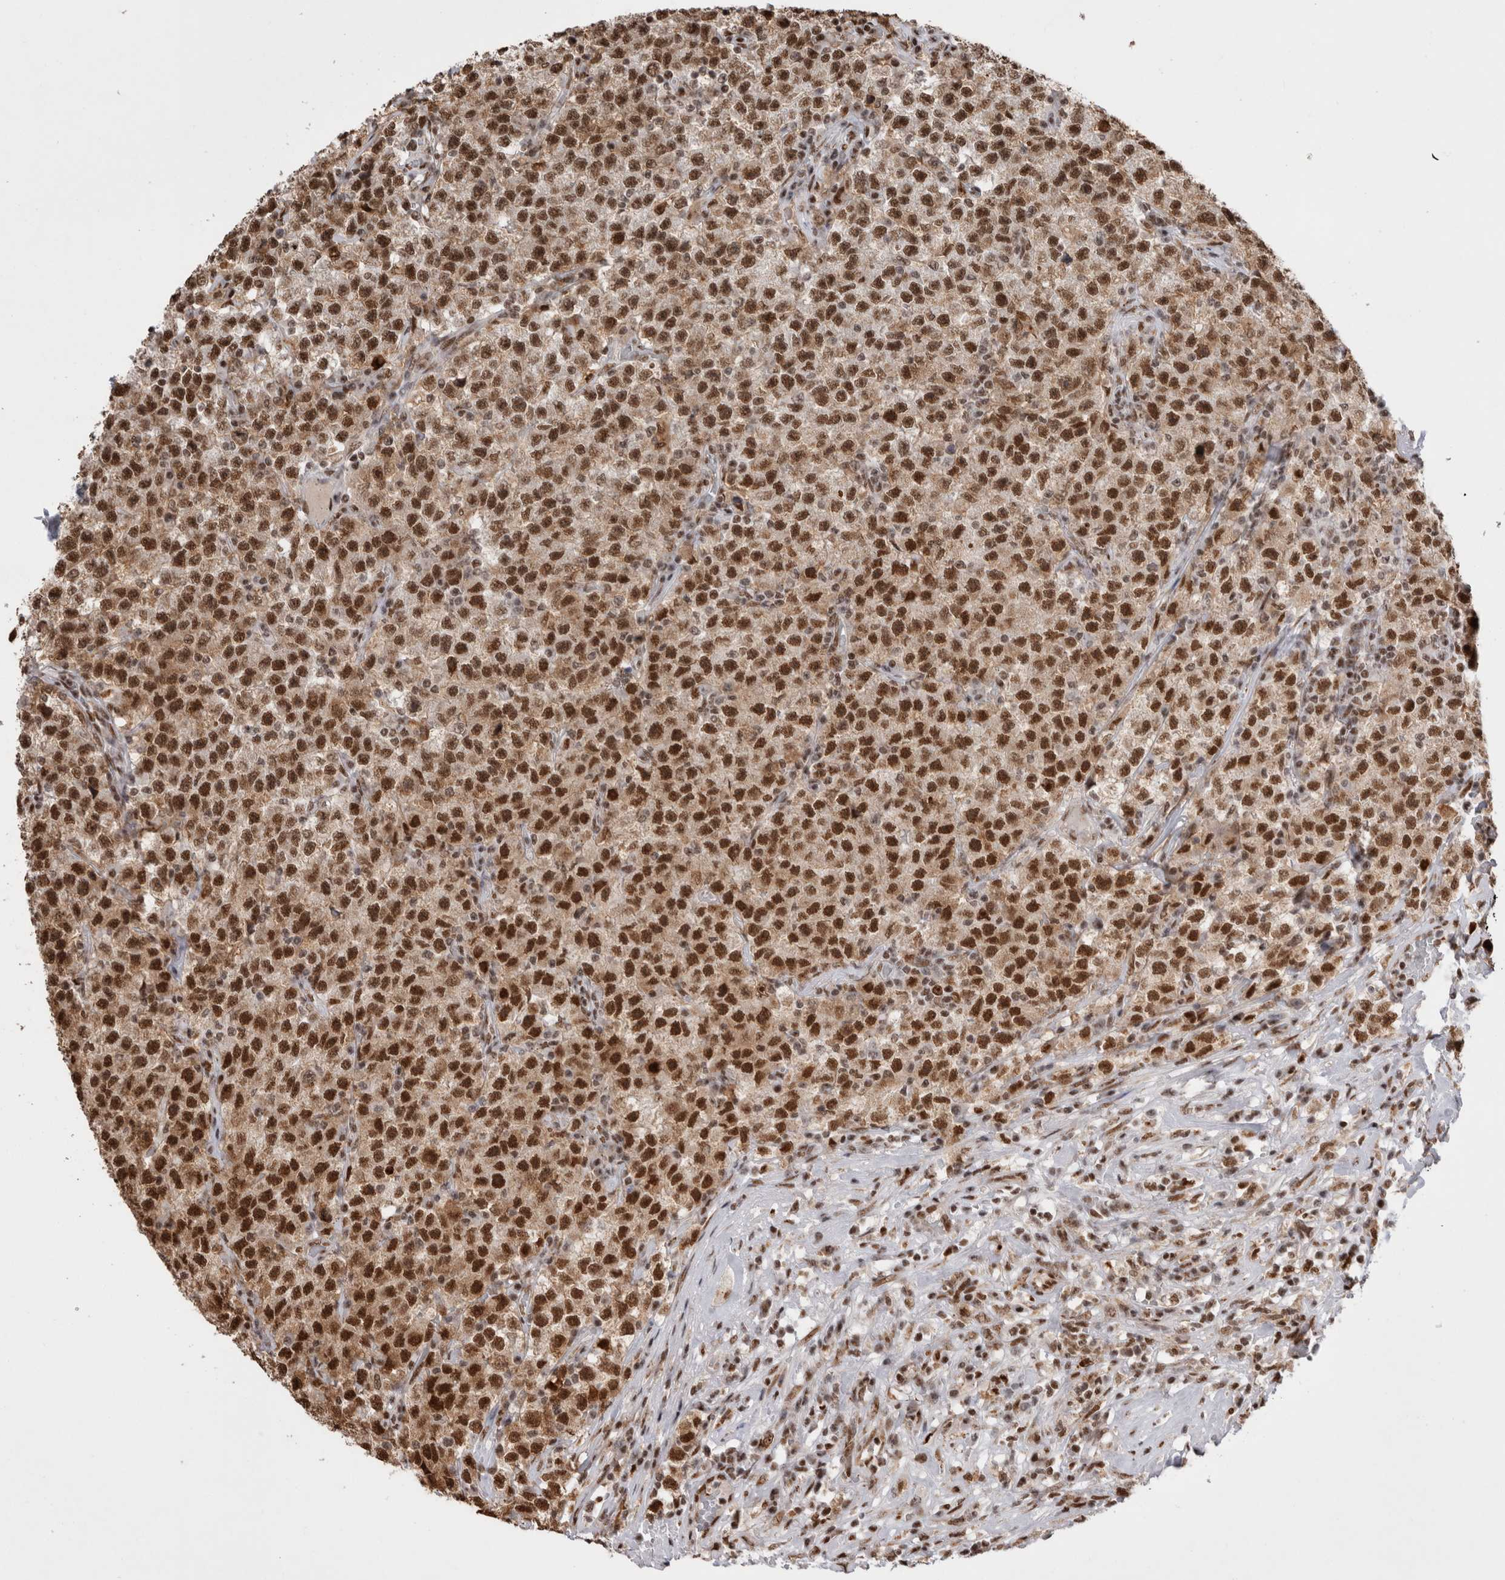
{"staining": {"intensity": "strong", "quantity": ">75%", "location": "nuclear"}, "tissue": "testis cancer", "cell_type": "Tumor cells", "image_type": "cancer", "snomed": [{"axis": "morphology", "description": "Seminoma, NOS"}, {"axis": "topography", "description": "Testis"}], "caption": "Human testis cancer (seminoma) stained with a brown dye demonstrates strong nuclear positive positivity in about >75% of tumor cells.", "gene": "EYA2", "patient": {"sex": "male", "age": 22}}